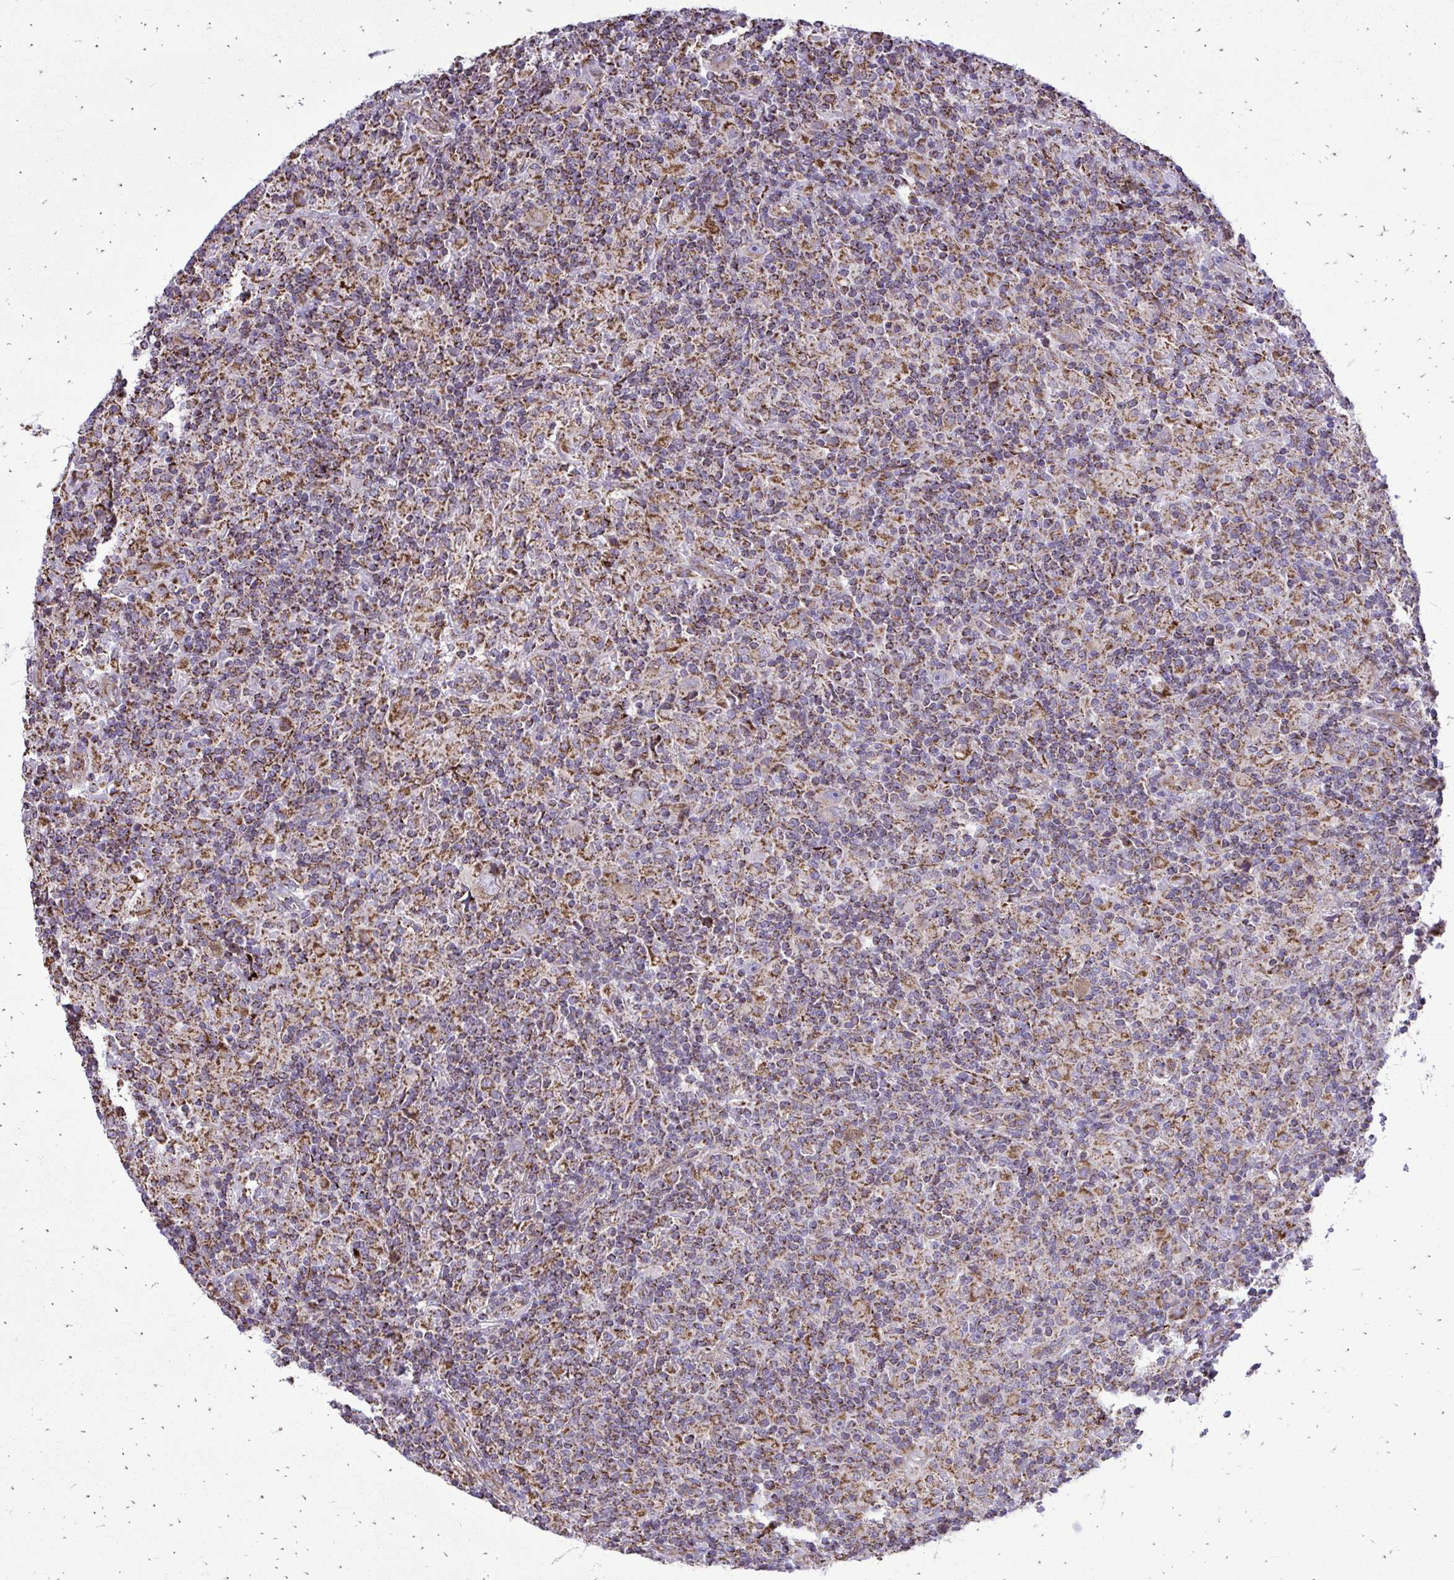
{"staining": {"intensity": "moderate", "quantity": "25%-75%", "location": "cytoplasmic/membranous"}, "tissue": "lymphoma", "cell_type": "Tumor cells", "image_type": "cancer", "snomed": [{"axis": "morphology", "description": "Hodgkin's disease, NOS"}, {"axis": "topography", "description": "Lymph node"}], "caption": "Protein analysis of Hodgkin's disease tissue shows moderate cytoplasmic/membranous staining in approximately 25%-75% of tumor cells.", "gene": "UBE2C", "patient": {"sex": "male", "age": 70}}